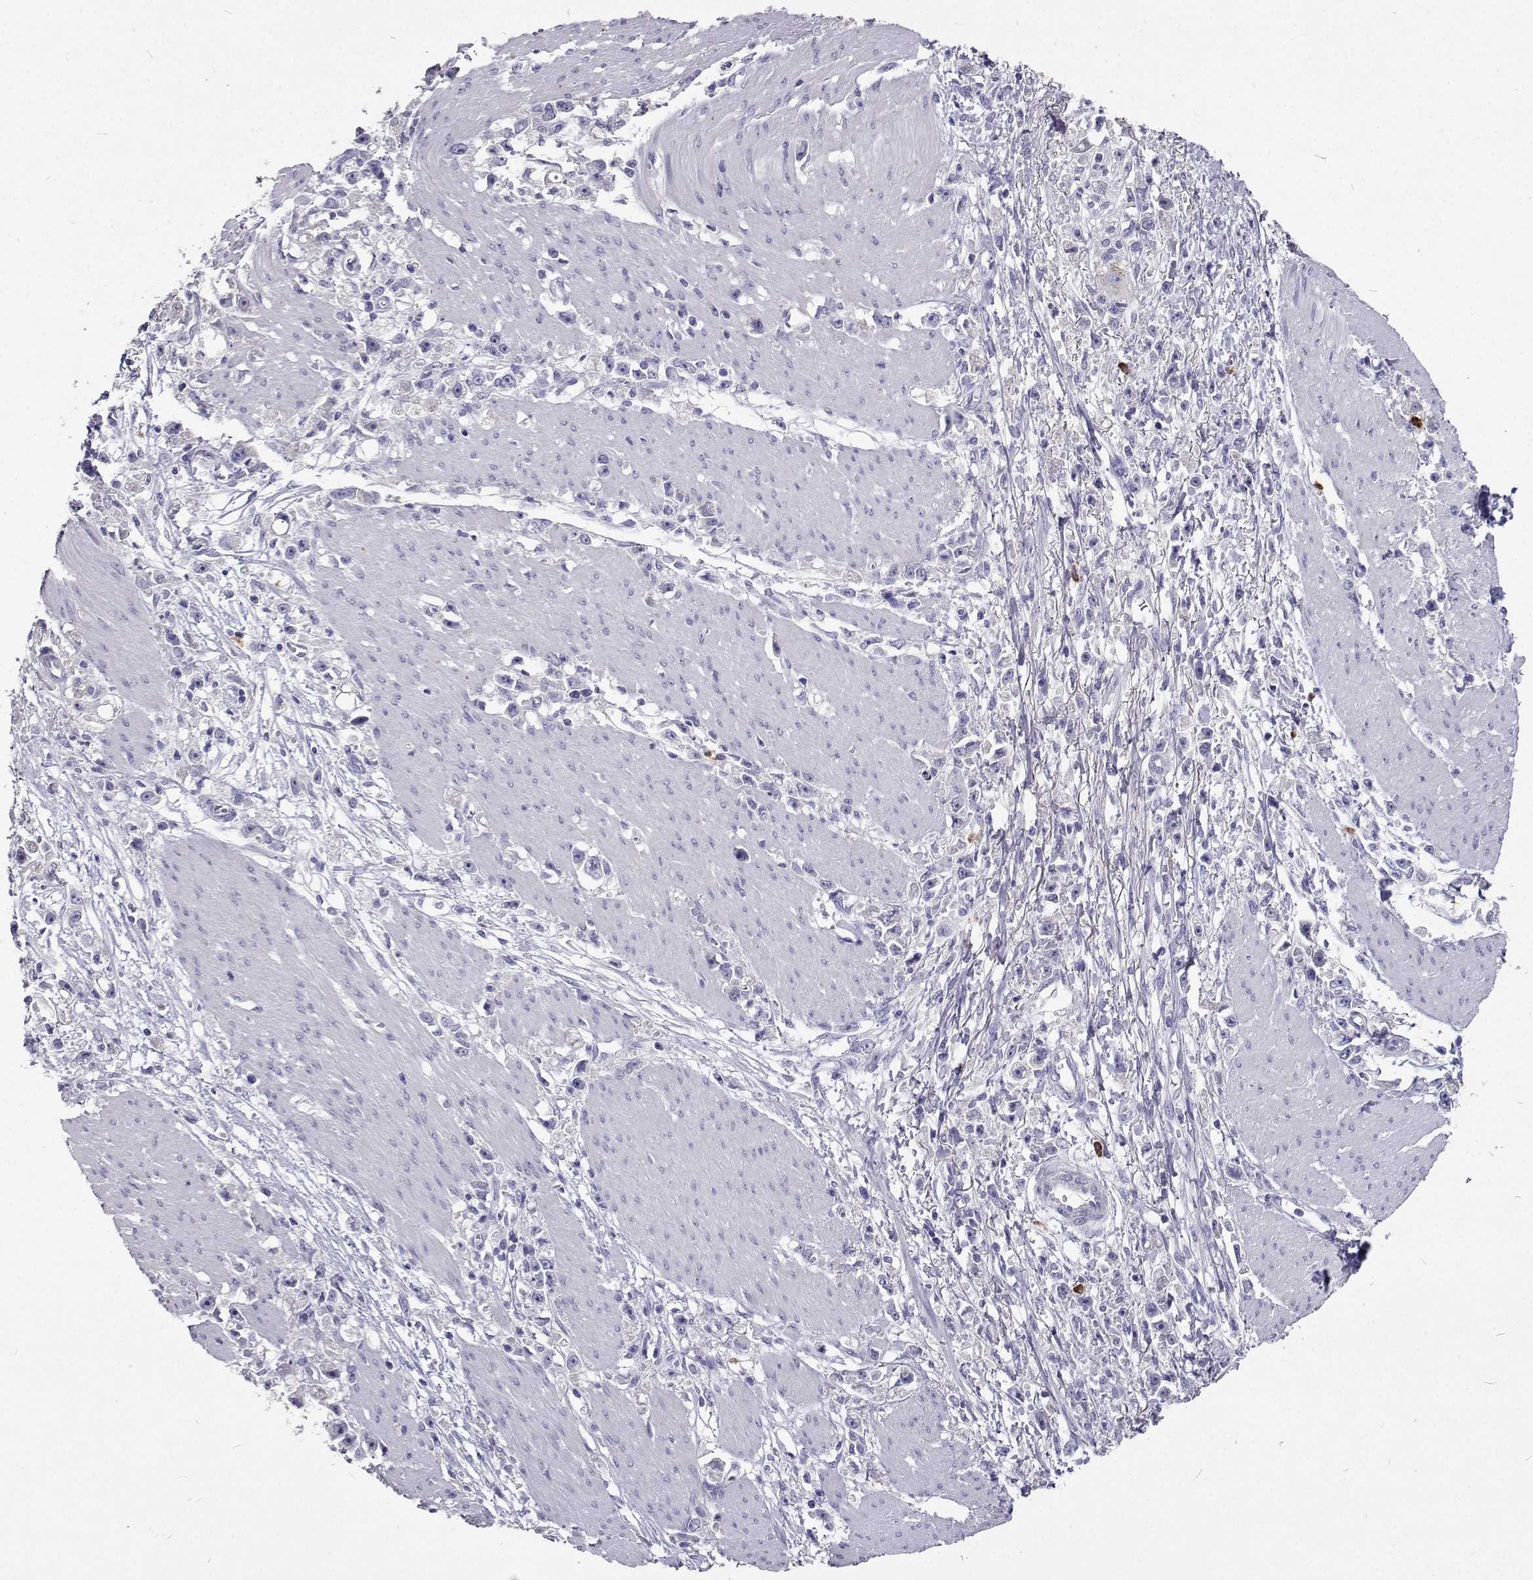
{"staining": {"intensity": "negative", "quantity": "none", "location": "none"}, "tissue": "stomach cancer", "cell_type": "Tumor cells", "image_type": "cancer", "snomed": [{"axis": "morphology", "description": "Adenocarcinoma, NOS"}, {"axis": "topography", "description": "Stomach"}], "caption": "This is an immunohistochemistry (IHC) histopathology image of adenocarcinoma (stomach). There is no positivity in tumor cells.", "gene": "CFAP44", "patient": {"sex": "female", "age": 59}}